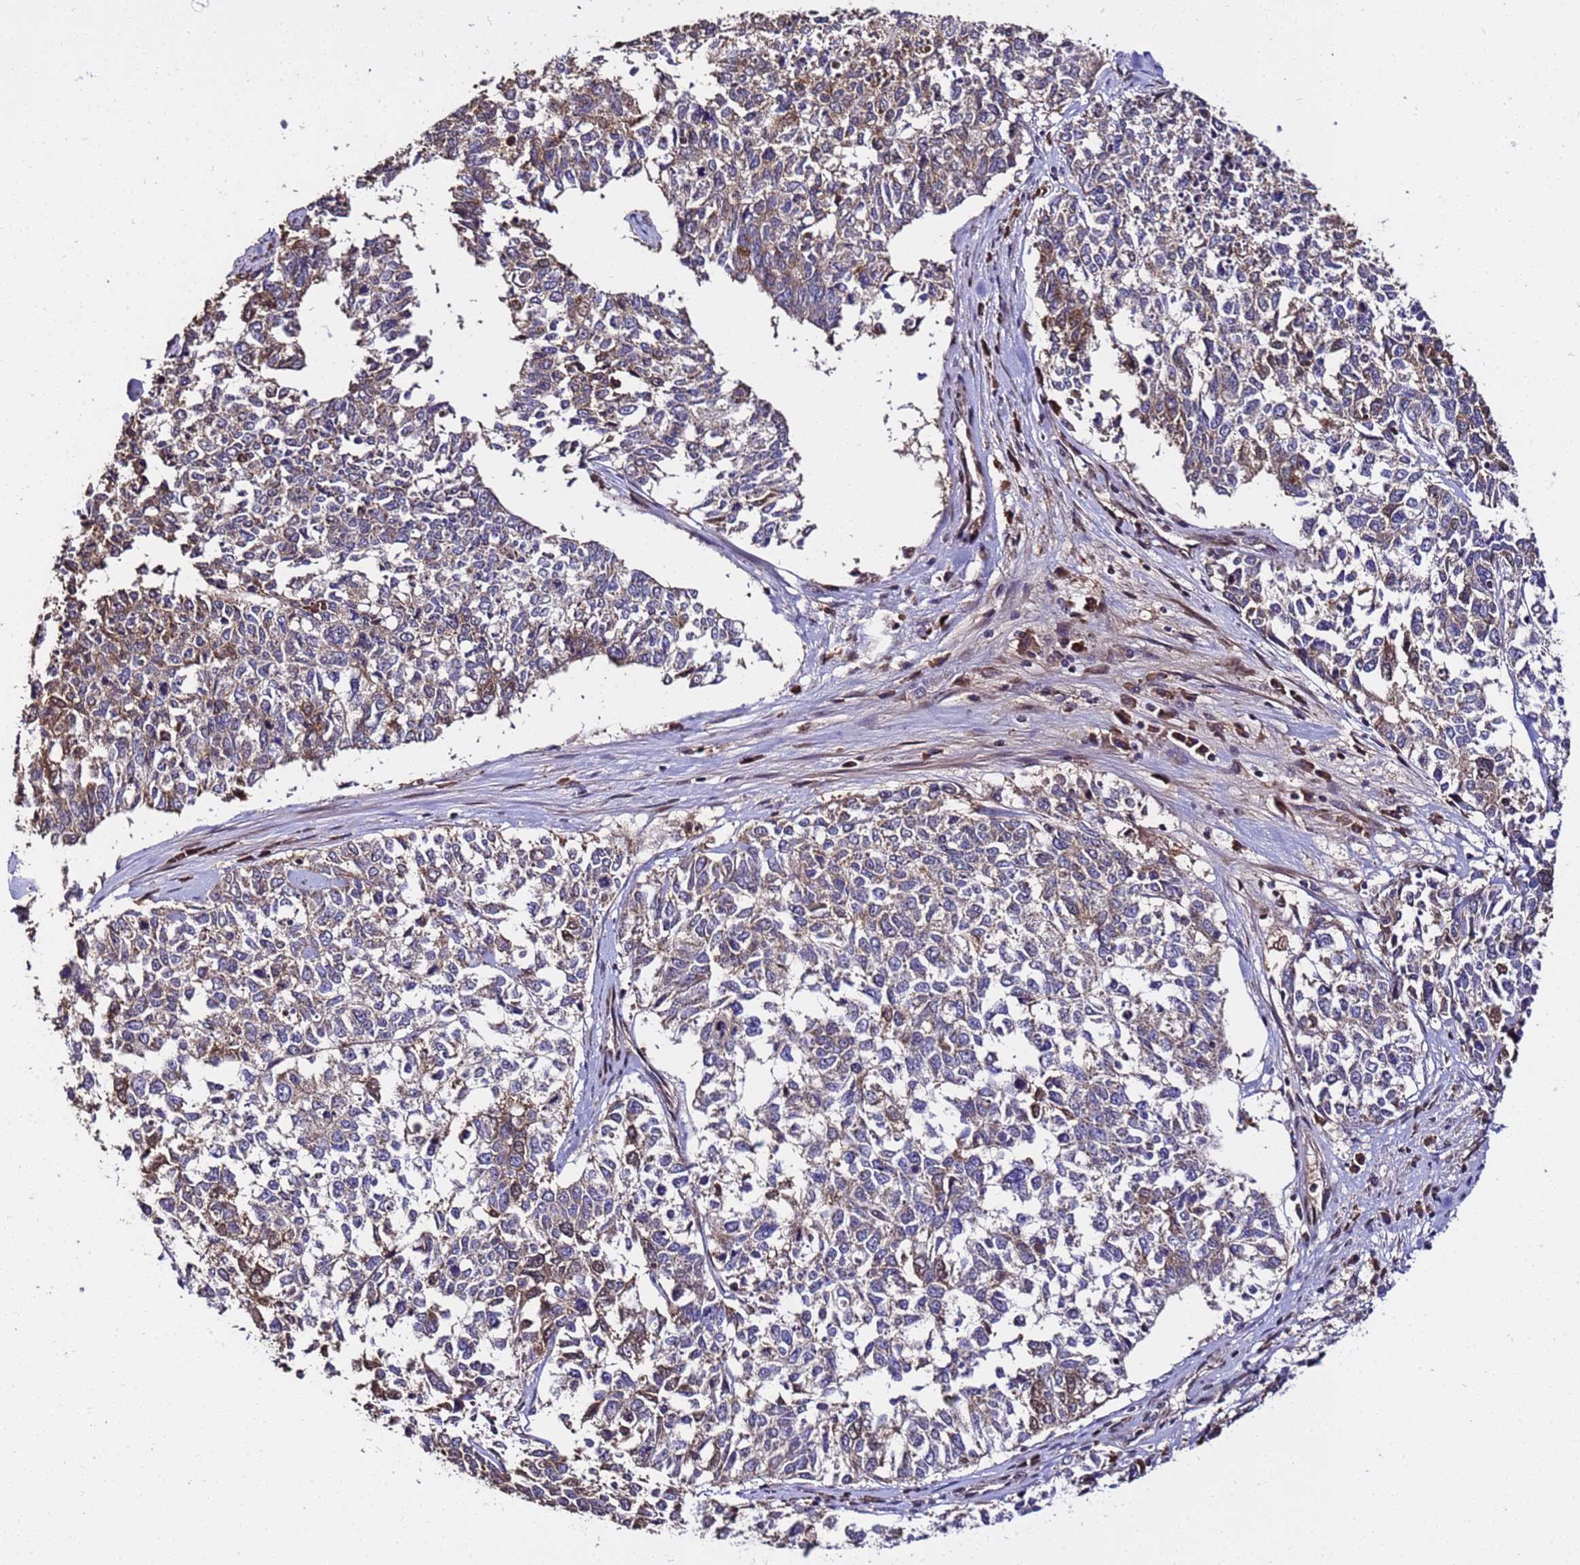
{"staining": {"intensity": "moderate", "quantity": "25%-75%", "location": "cytoplasmic/membranous"}, "tissue": "cervical cancer", "cell_type": "Tumor cells", "image_type": "cancer", "snomed": [{"axis": "morphology", "description": "Squamous cell carcinoma, NOS"}, {"axis": "topography", "description": "Cervix"}], "caption": "Brown immunohistochemical staining in cervical squamous cell carcinoma demonstrates moderate cytoplasmic/membranous expression in about 25%-75% of tumor cells.", "gene": "WNK4", "patient": {"sex": "female", "age": 63}}